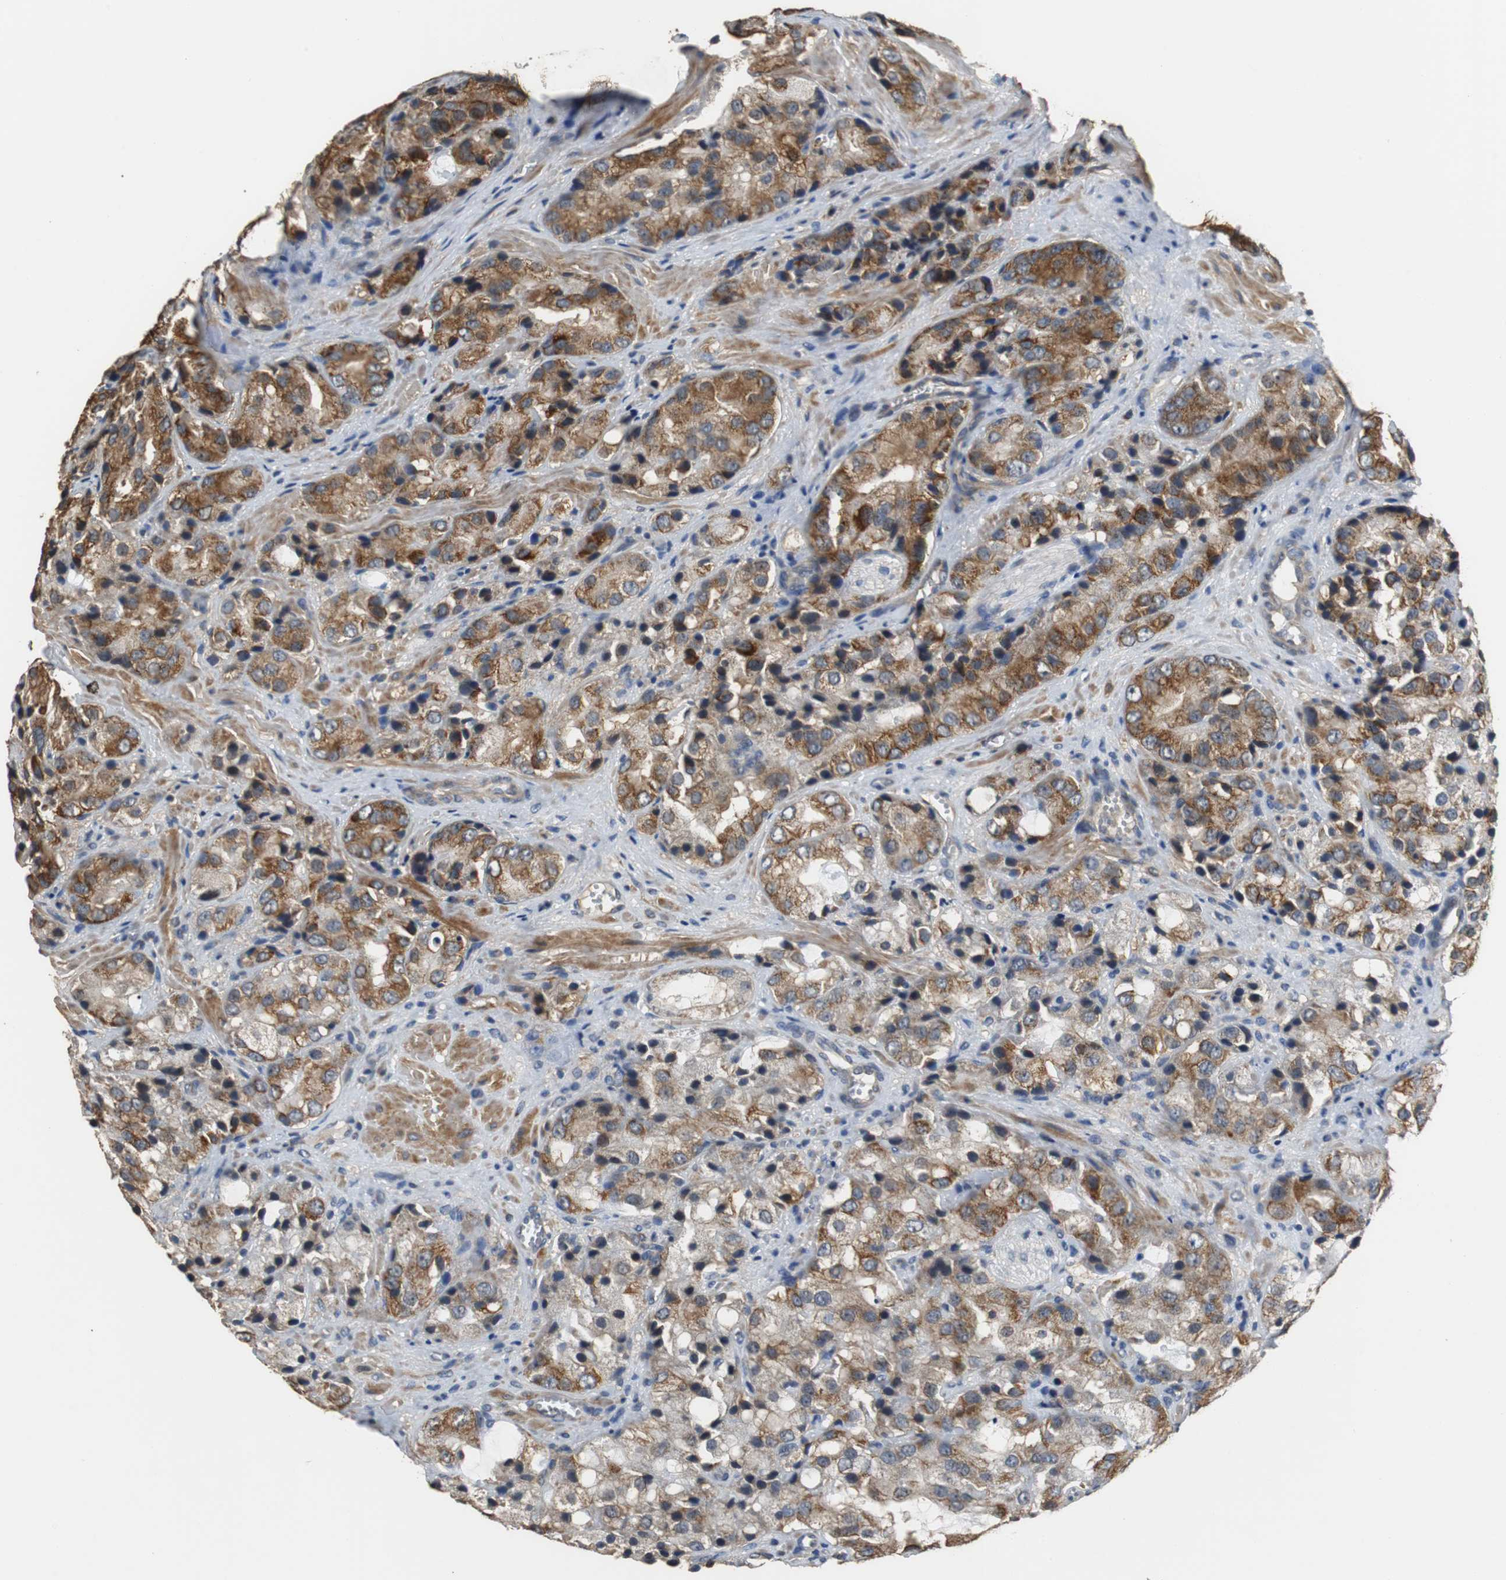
{"staining": {"intensity": "moderate", "quantity": ">75%", "location": "cytoplasmic/membranous"}, "tissue": "prostate cancer", "cell_type": "Tumor cells", "image_type": "cancer", "snomed": [{"axis": "morphology", "description": "Adenocarcinoma, High grade"}, {"axis": "topography", "description": "Prostate"}], "caption": "The photomicrograph exhibits immunohistochemical staining of prostate cancer. There is moderate cytoplasmic/membranous staining is seen in about >75% of tumor cells.", "gene": "HMGCL", "patient": {"sex": "male", "age": 70}}